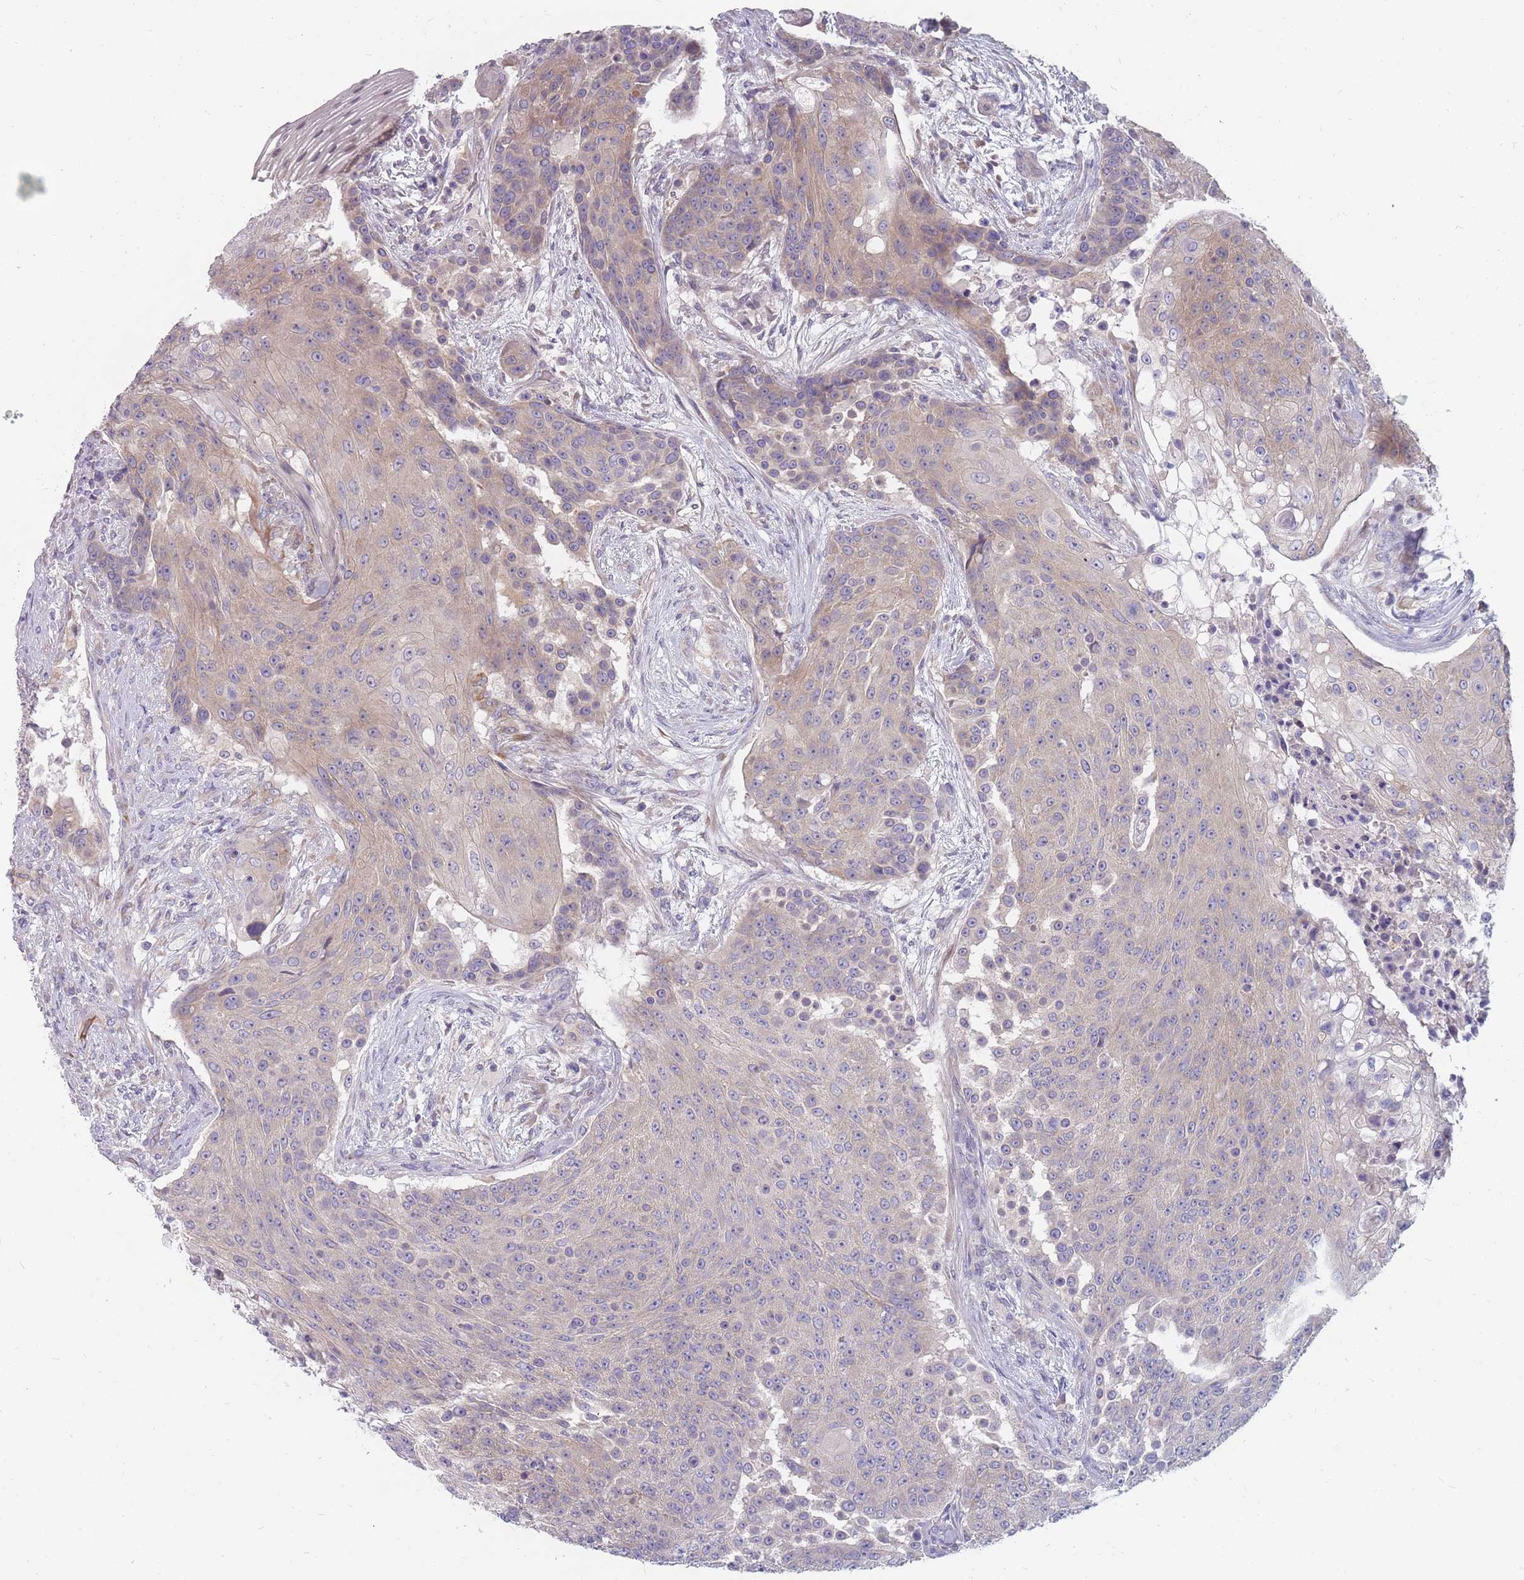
{"staining": {"intensity": "weak", "quantity": ">75%", "location": "cytoplasmic/membranous"}, "tissue": "urothelial cancer", "cell_type": "Tumor cells", "image_type": "cancer", "snomed": [{"axis": "morphology", "description": "Urothelial carcinoma, High grade"}, {"axis": "topography", "description": "Urinary bladder"}], "caption": "Human urothelial cancer stained for a protein (brown) displays weak cytoplasmic/membranous positive expression in approximately >75% of tumor cells.", "gene": "CMTR2", "patient": {"sex": "female", "age": 63}}